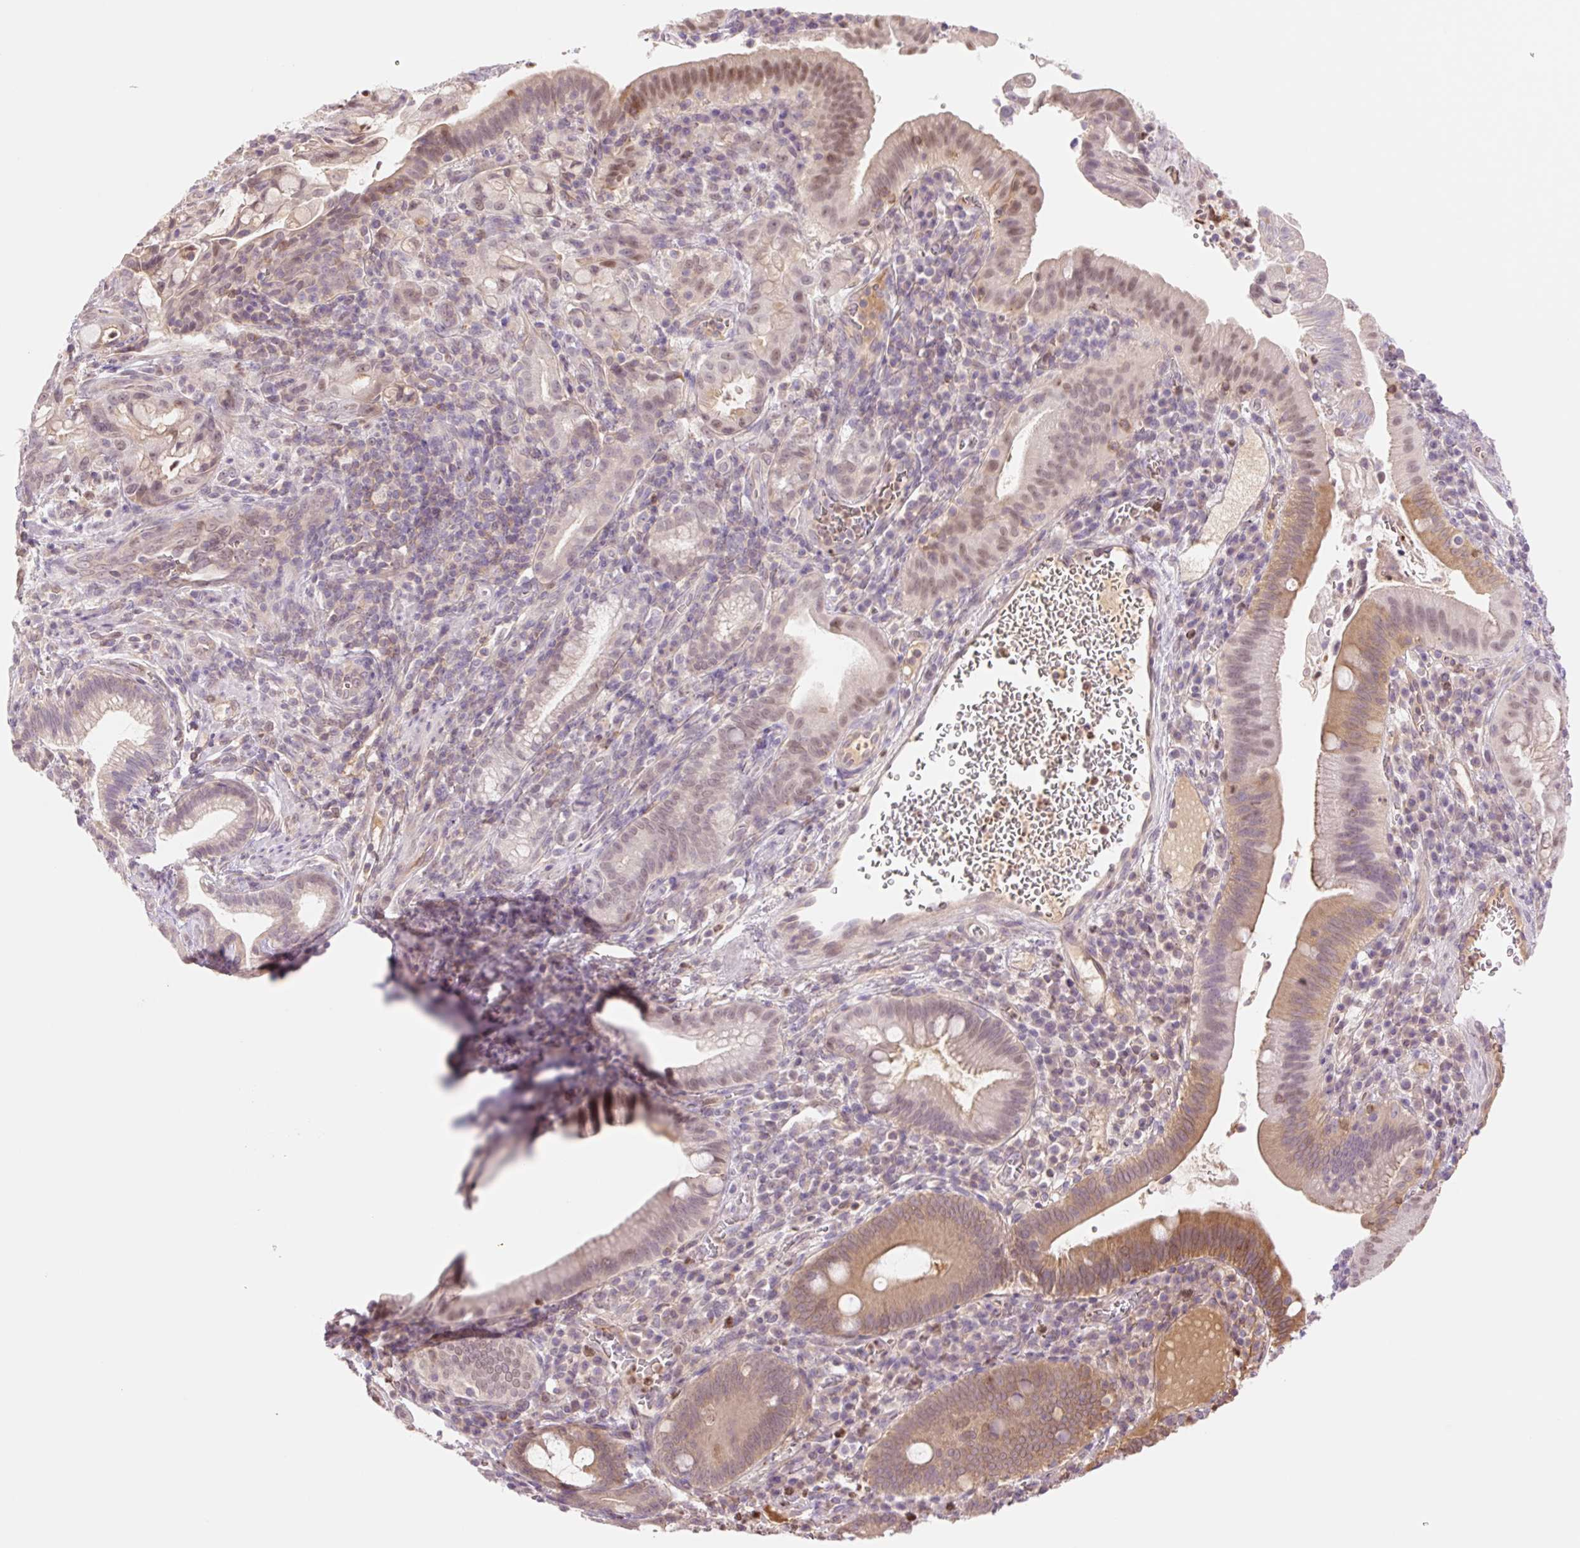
{"staining": {"intensity": "moderate", "quantity": "25%-75%", "location": "nuclear"}, "tissue": "pancreatic cancer", "cell_type": "Tumor cells", "image_type": "cancer", "snomed": [{"axis": "morphology", "description": "Adenocarcinoma, NOS"}, {"axis": "topography", "description": "Pancreas"}], "caption": "Pancreatic cancer (adenocarcinoma) stained with a protein marker shows moderate staining in tumor cells.", "gene": "HEBP1", "patient": {"sex": "male", "age": 68}}